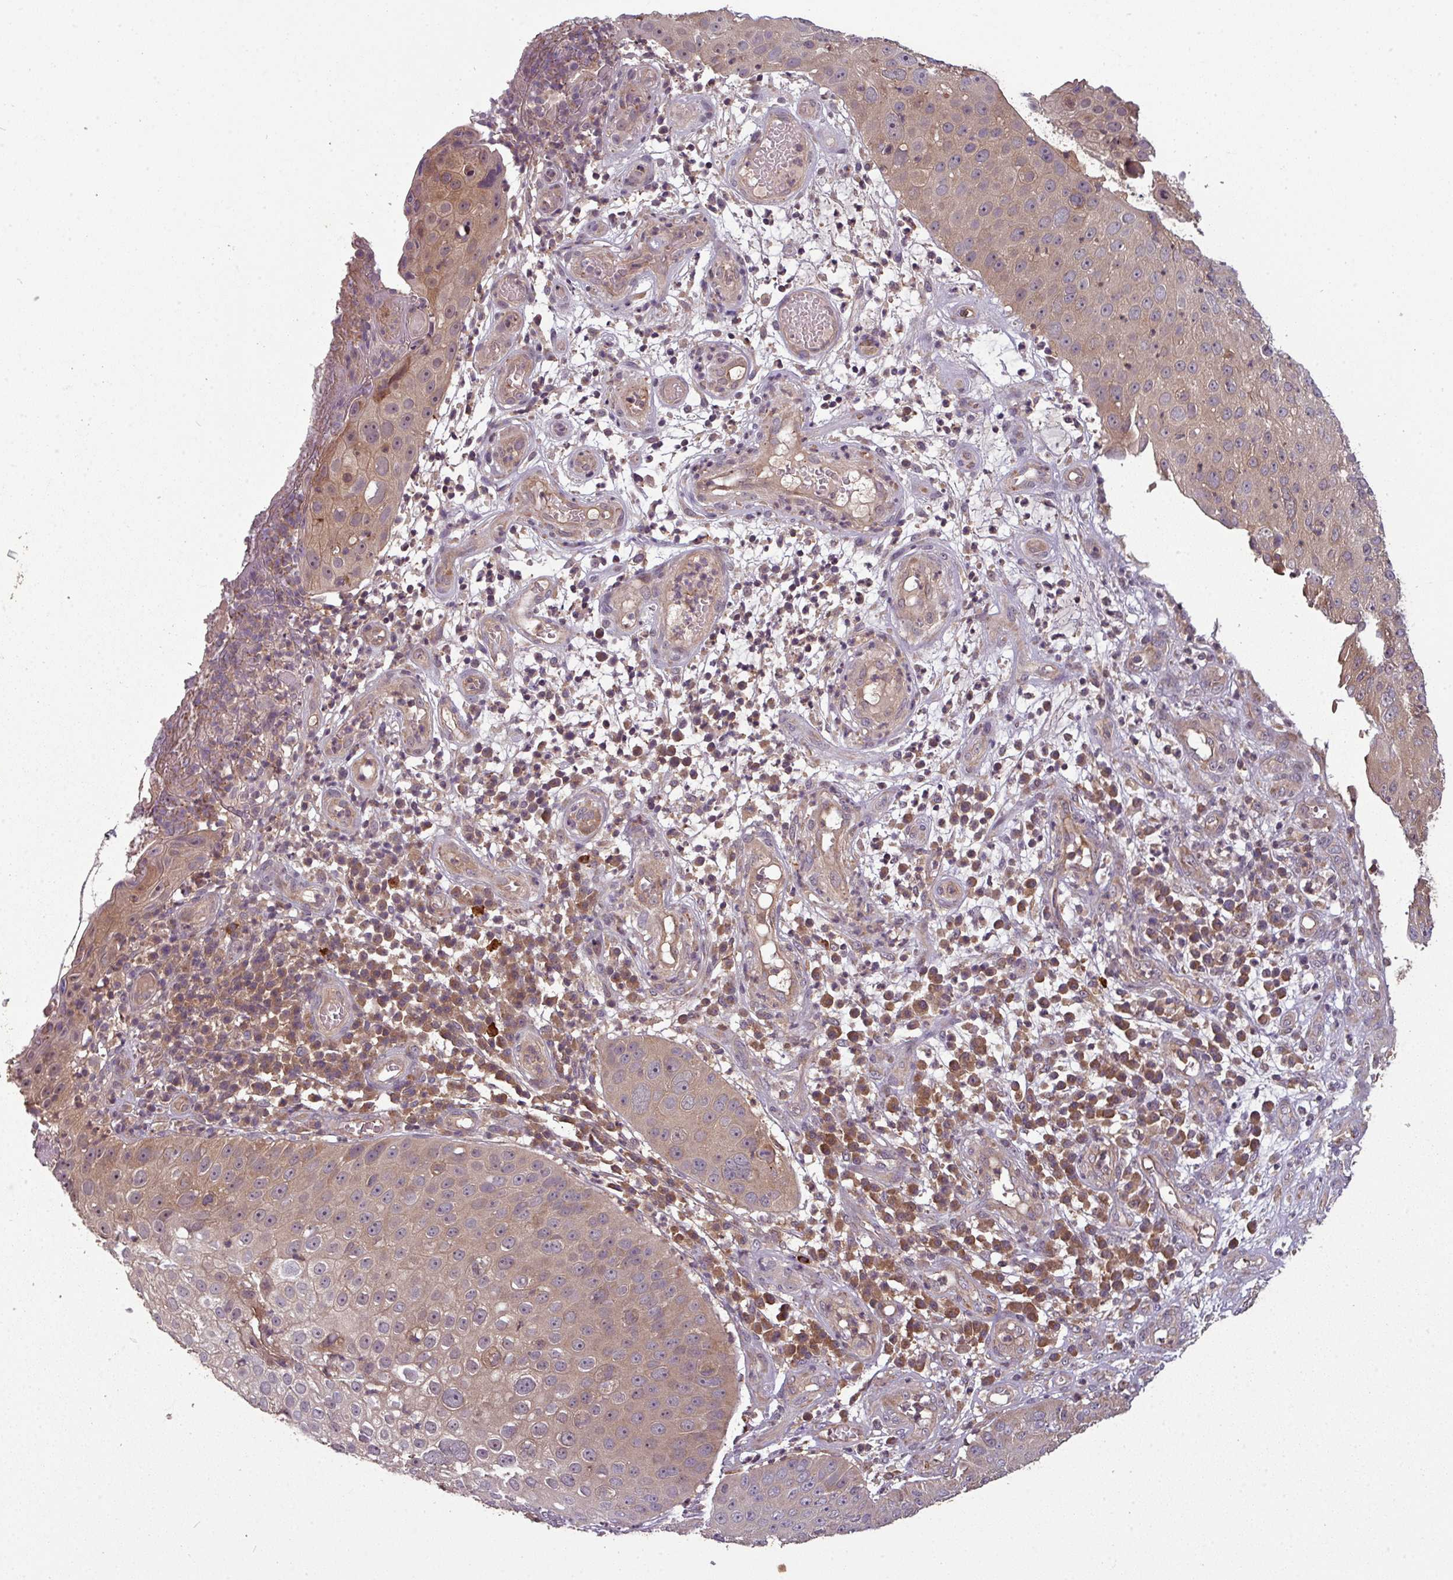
{"staining": {"intensity": "weak", "quantity": ">75%", "location": "cytoplasmic/membranous"}, "tissue": "skin cancer", "cell_type": "Tumor cells", "image_type": "cancer", "snomed": [{"axis": "morphology", "description": "Squamous cell carcinoma, NOS"}, {"axis": "topography", "description": "Skin"}], "caption": "Skin squamous cell carcinoma stained with a brown dye shows weak cytoplasmic/membranous positive staining in approximately >75% of tumor cells.", "gene": "GSKIP", "patient": {"sex": "male", "age": 71}}